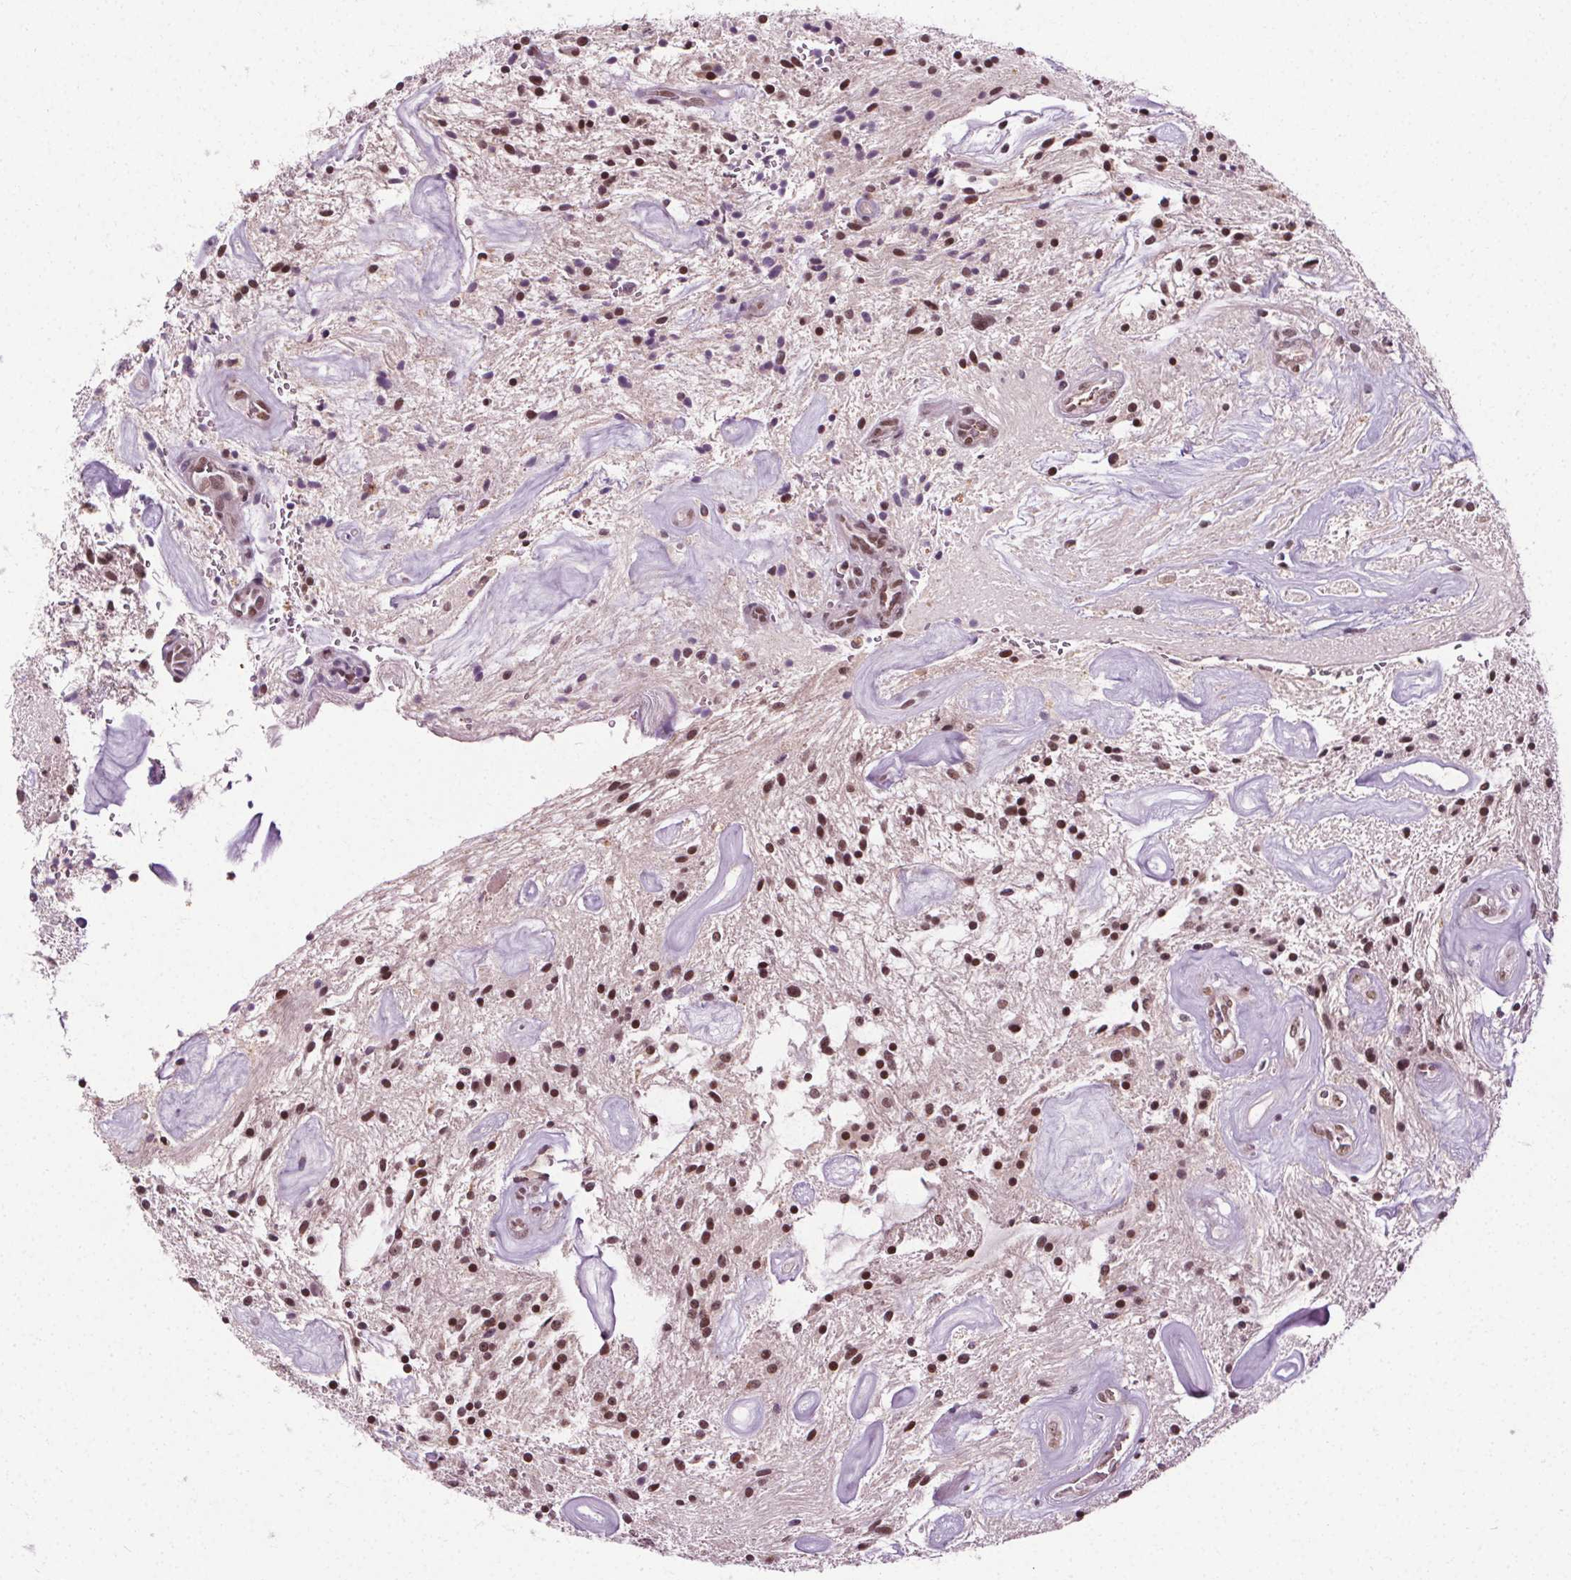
{"staining": {"intensity": "moderate", "quantity": ">75%", "location": "nuclear"}, "tissue": "glioma", "cell_type": "Tumor cells", "image_type": "cancer", "snomed": [{"axis": "morphology", "description": "Glioma, malignant, Low grade"}, {"axis": "topography", "description": "Cerebellum"}], "caption": "Brown immunohistochemical staining in human glioma reveals moderate nuclear expression in about >75% of tumor cells. (IHC, brightfield microscopy, high magnification).", "gene": "MED6", "patient": {"sex": "female", "age": 14}}